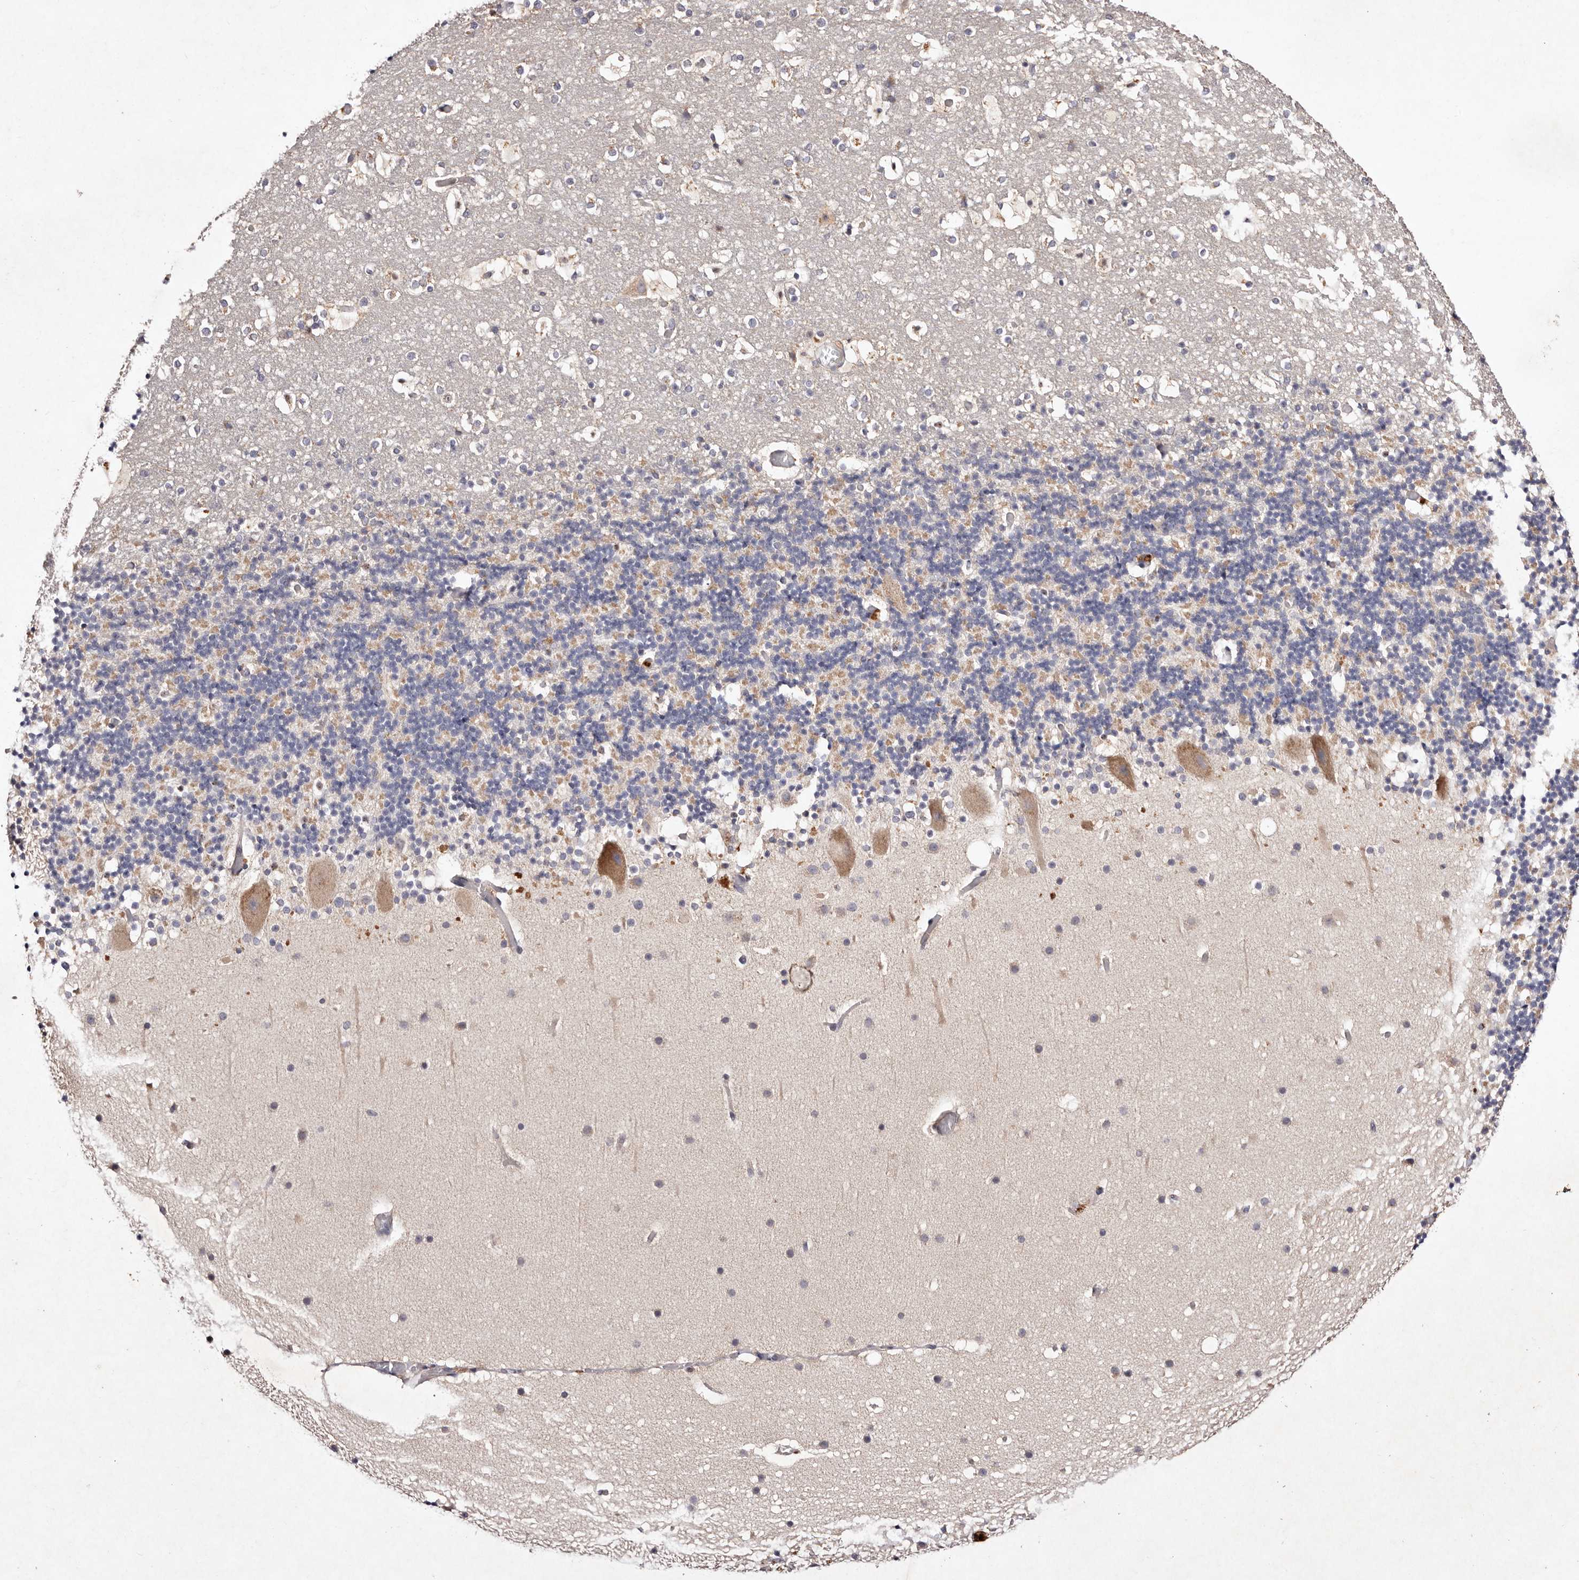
{"staining": {"intensity": "negative", "quantity": "none", "location": "none"}, "tissue": "cerebellum", "cell_type": "Cells in granular layer", "image_type": "normal", "snomed": [{"axis": "morphology", "description": "Normal tissue, NOS"}, {"axis": "topography", "description": "Cerebellum"}], "caption": "This photomicrograph is of unremarkable cerebellum stained with immunohistochemistry (IHC) to label a protein in brown with the nuclei are counter-stained blue. There is no positivity in cells in granular layer. (DAB (3,3'-diaminobenzidine) IHC, high magnification).", "gene": "TSC2", "patient": {"sex": "male", "age": 57}}